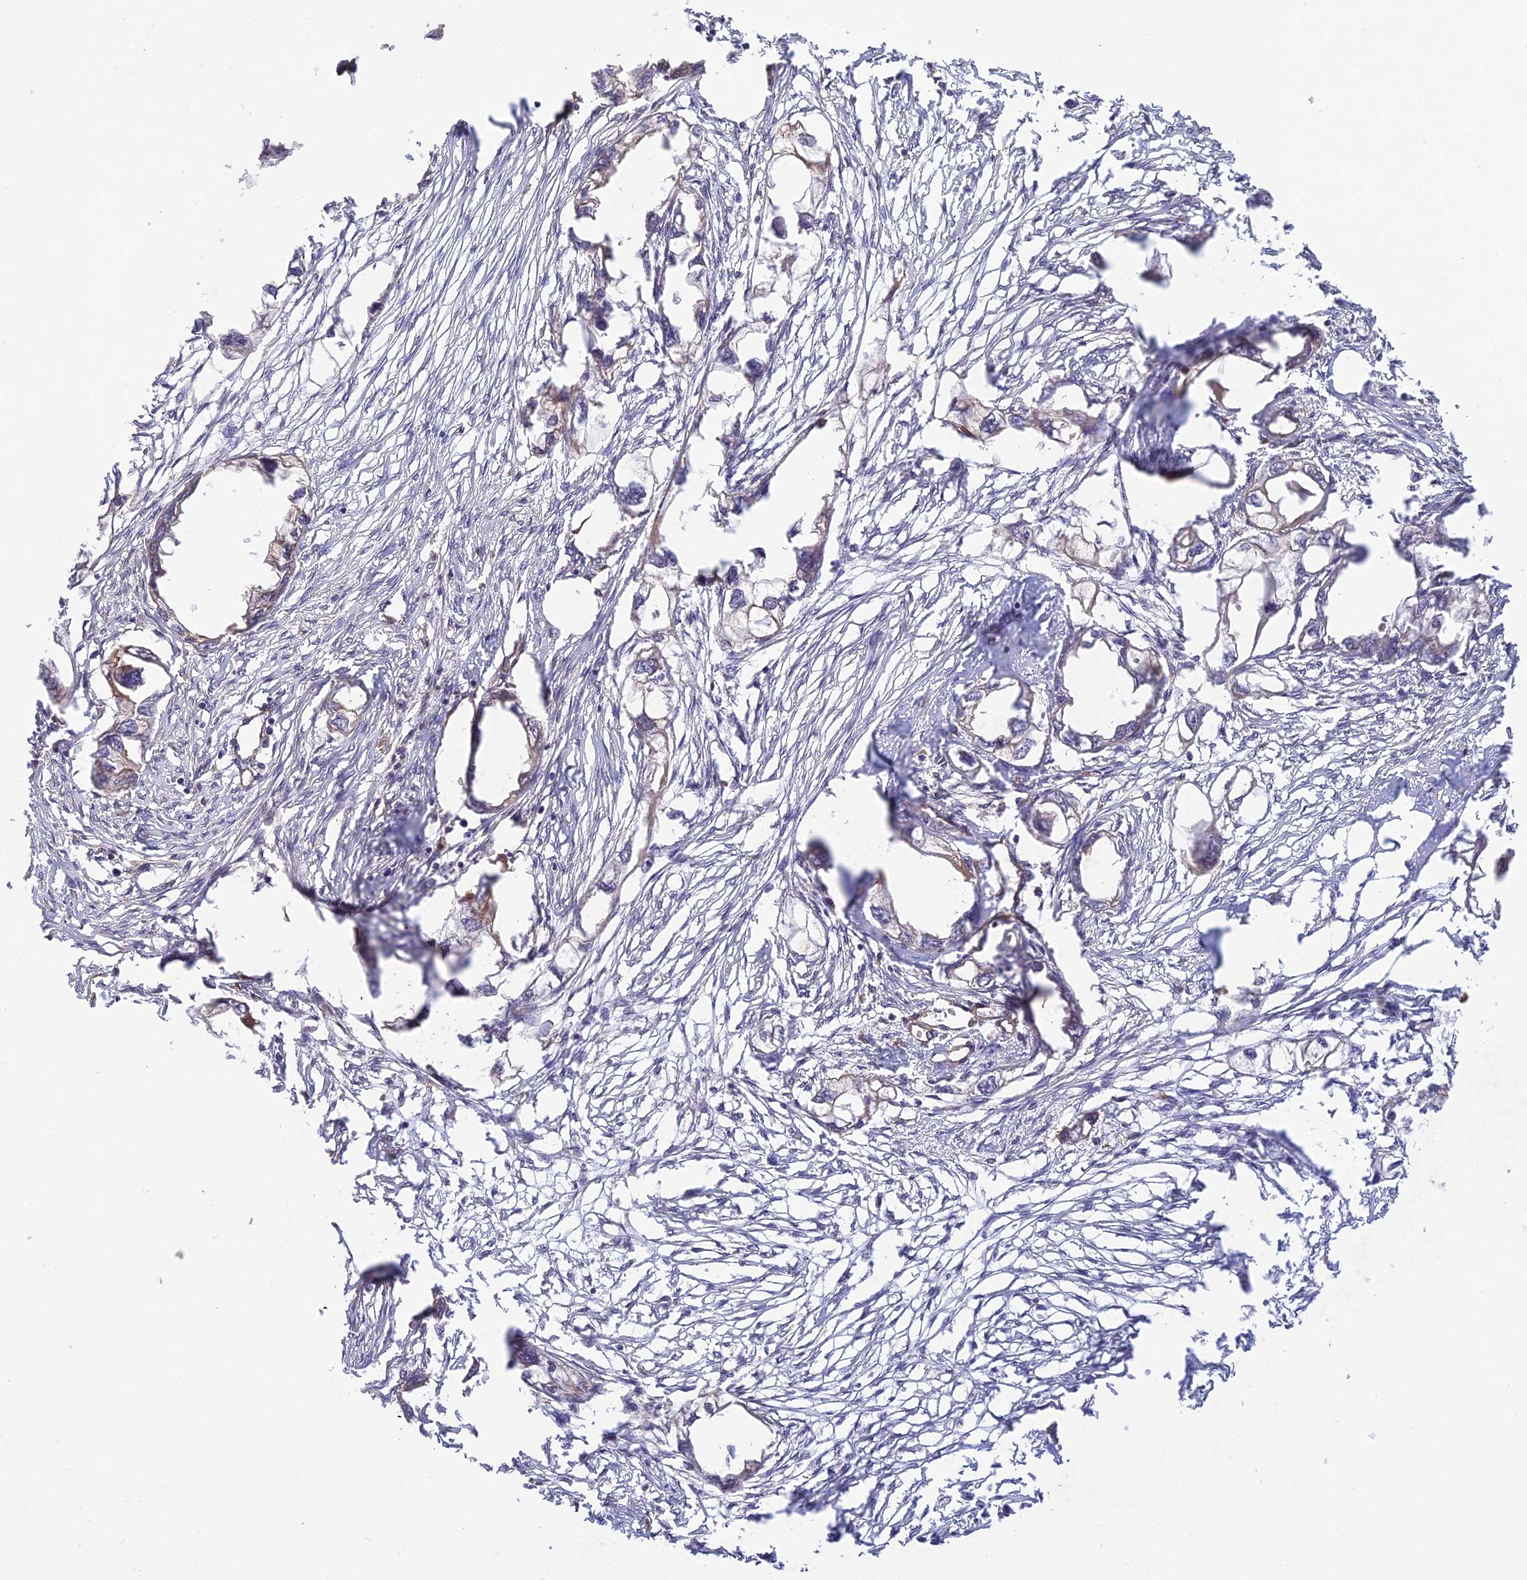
{"staining": {"intensity": "negative", "quantity": "none", "location": "none"}, "tissue": "endometrial cancer", "cell_type": "Tumor cells", "image_type": "cancer", "snomed": [{"axis": "morphology", "description": "Adenocarcinoma, NOS"}, {"axis": "morphology", "description": "Adenocarcinoma, metastatic, NOS"}, {"axis": "topography", "description": "Adipose tissue"}, {"axis": "topography", "description": "Endometrium"}], "caption": "This is an IHC histopathology image of endometrial adenocarcinoma. There is no expression in tumor cells.", "gene": "HOMER2", "patient": {"sex": "female", "age": 67}}